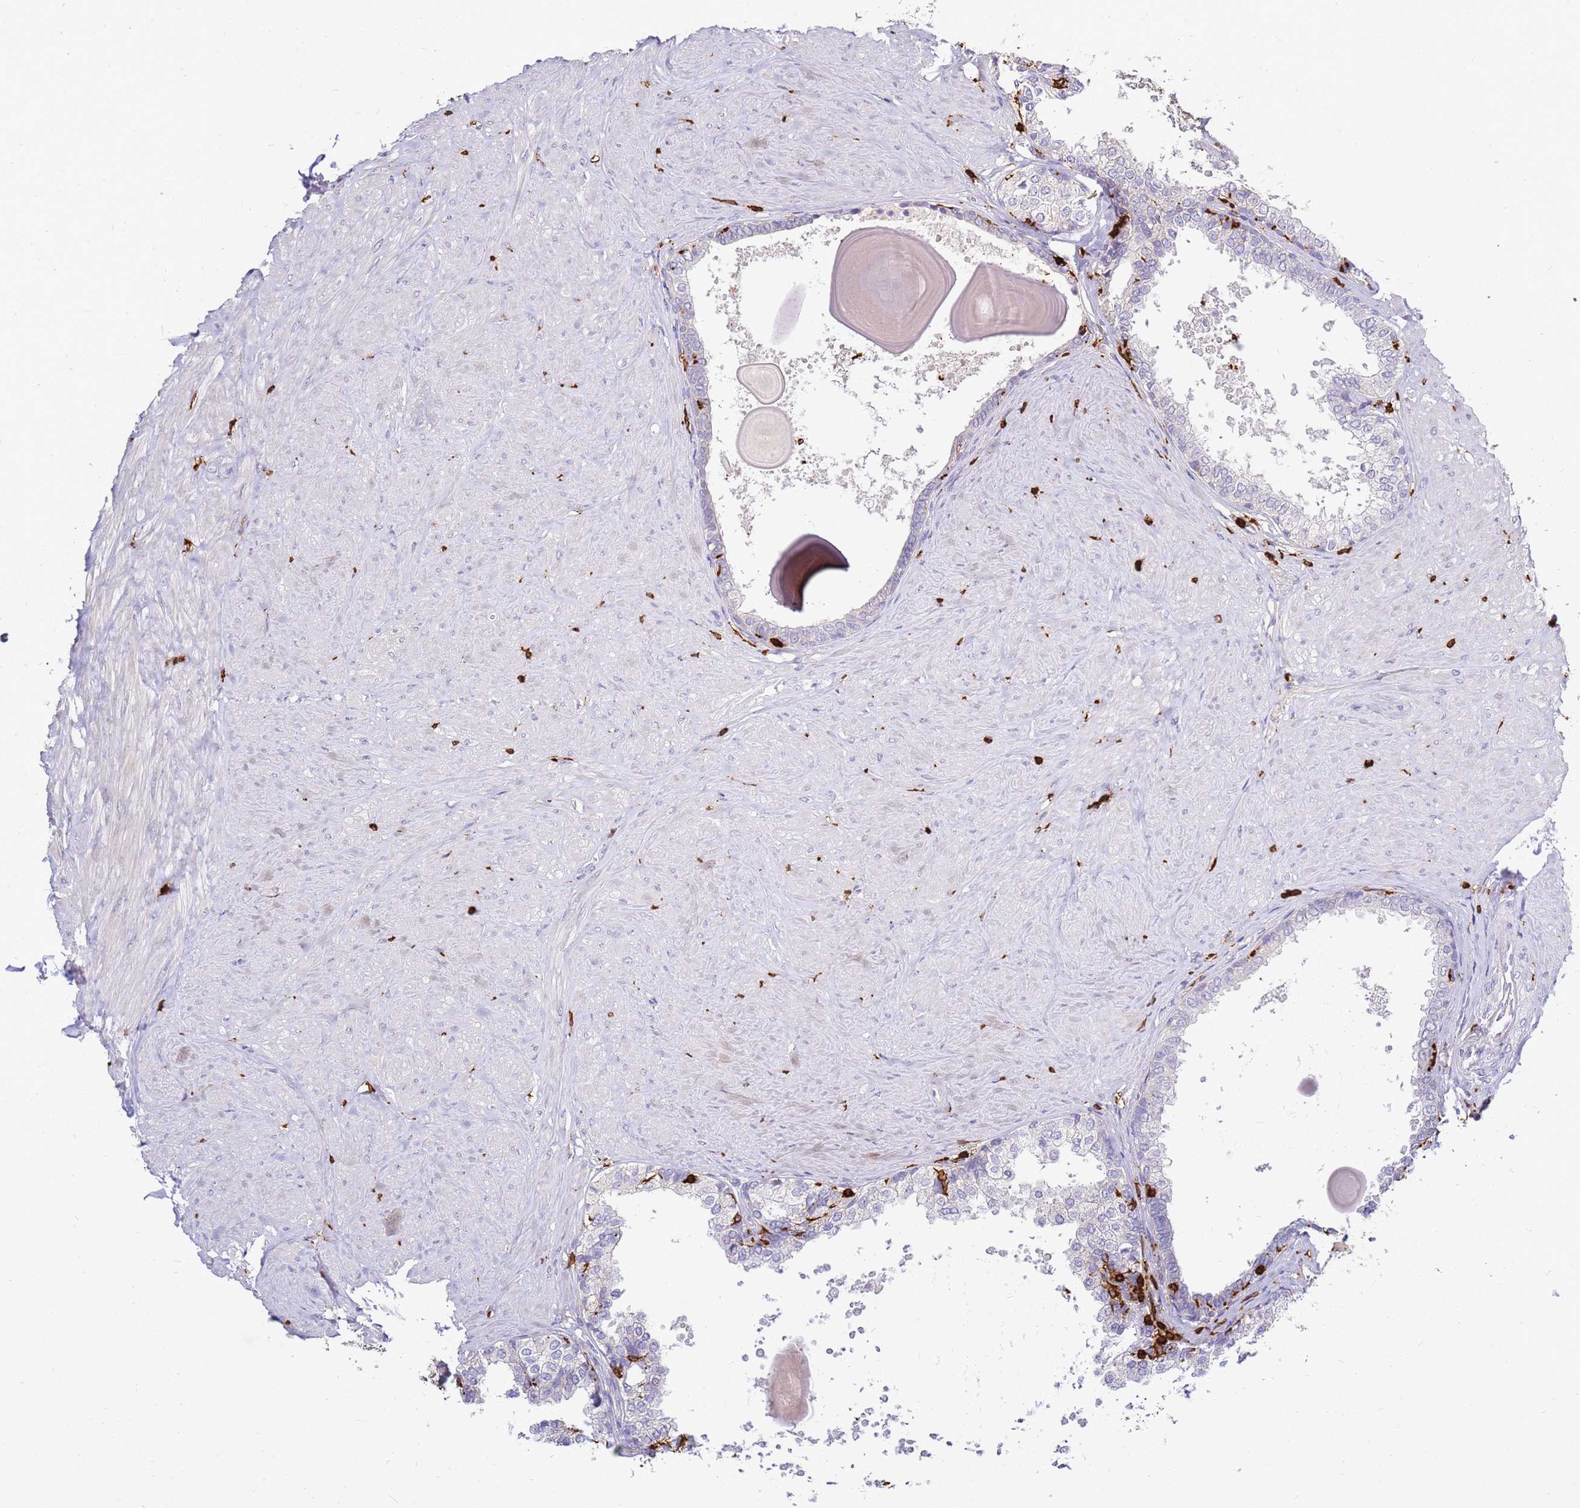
{"staining": {"intensity": "negative", "quantity": "none", "location": "none"}, "tissue": "prostate", "cell_type": "Glandular cells", "image_type": "normal", "snomed": [{"axis": "morphology", "description": "Normal tissue, NOS"}, {"axis": "topography", "description": "Prostate"}], "caption": "Glandular cells are negative for brown protein staining in benign prostate. (DAB IHC, high magnification).", "gene": "CORO1A", "patient": {"sex": "male", "age": 48}}